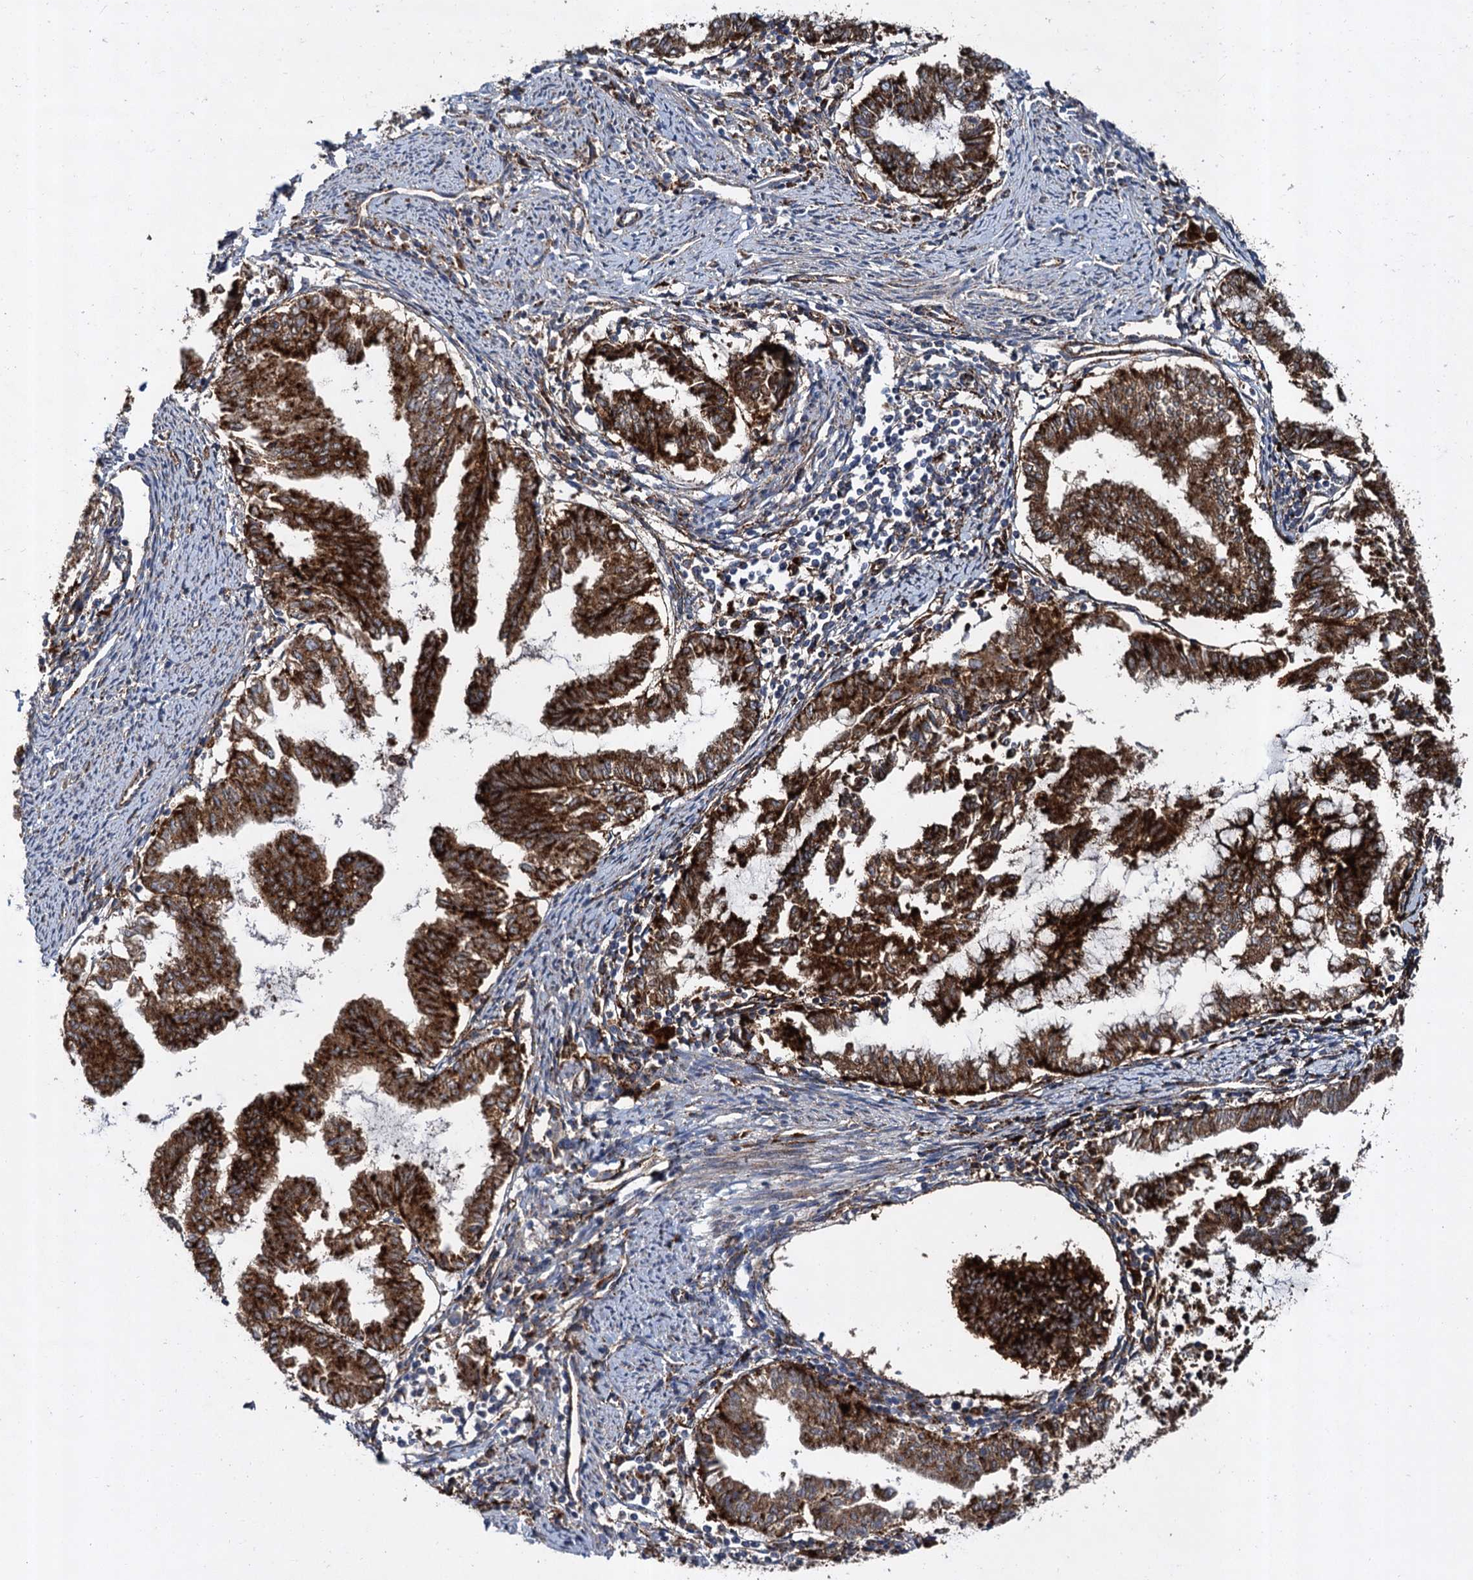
{"staining": {"intensity": "strong", "quantity": ">75%", "location": "cytoplasmic/membranous"}, "tissue": "endometrial cancer", "cell_type": "Tumor cells", "image_type": "cancer", "snomed": [{"axis": "morphology", "description": "Adenocarcinoma, NOS"}, {"axis": "topography", "description": "Endometrium"}], "caption": "Immunohistochemistry of human endometrial cancer (adenocarcinoma) displays high levels of strong cytoplasmic/membranous expression in approximately >75% of tumor cells. Nuclei are stained in blue.", "gene": "GBA1", "patient": {"sex": "female", "age": 79}}